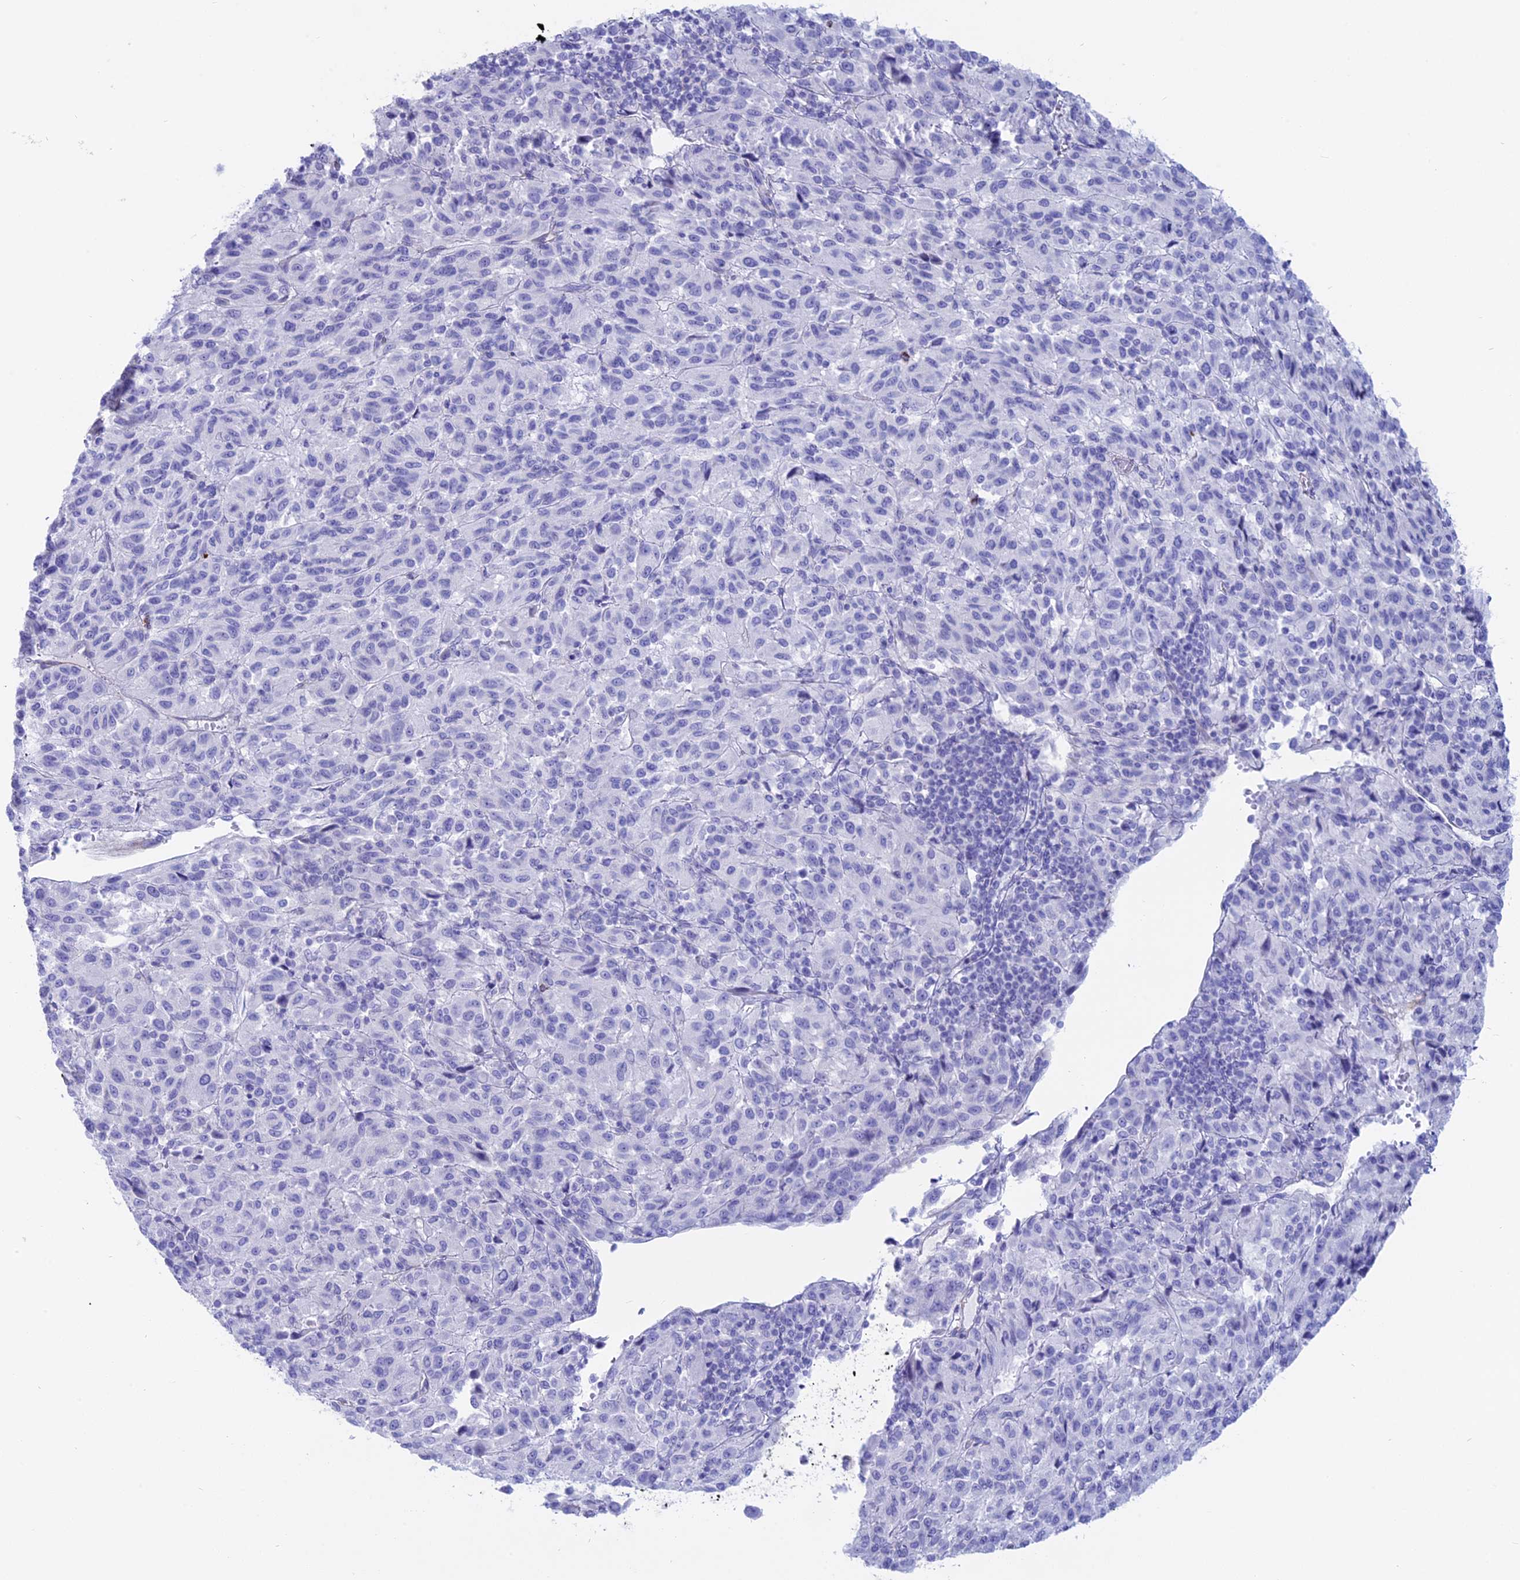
{"staining": {"intensity": "negative", "quantity": "none", "location": "none"}, "tissue": "melanoma", "cell_type": "Tumor cells", "image_type": "cancer", "snomed": [{"axis": "morphology", "description": "Malignant melanoma, Metastatic site"}, {"axis": "topography", "description": "Lung"}], "caption": "This is a micrograph of immunohistochemistry staining of malignant melanoma (metastatic site), which shows no positivity in tumor cells.", "gene": "OR2AE1", "patient": {"sex": "male", "age": 64}}